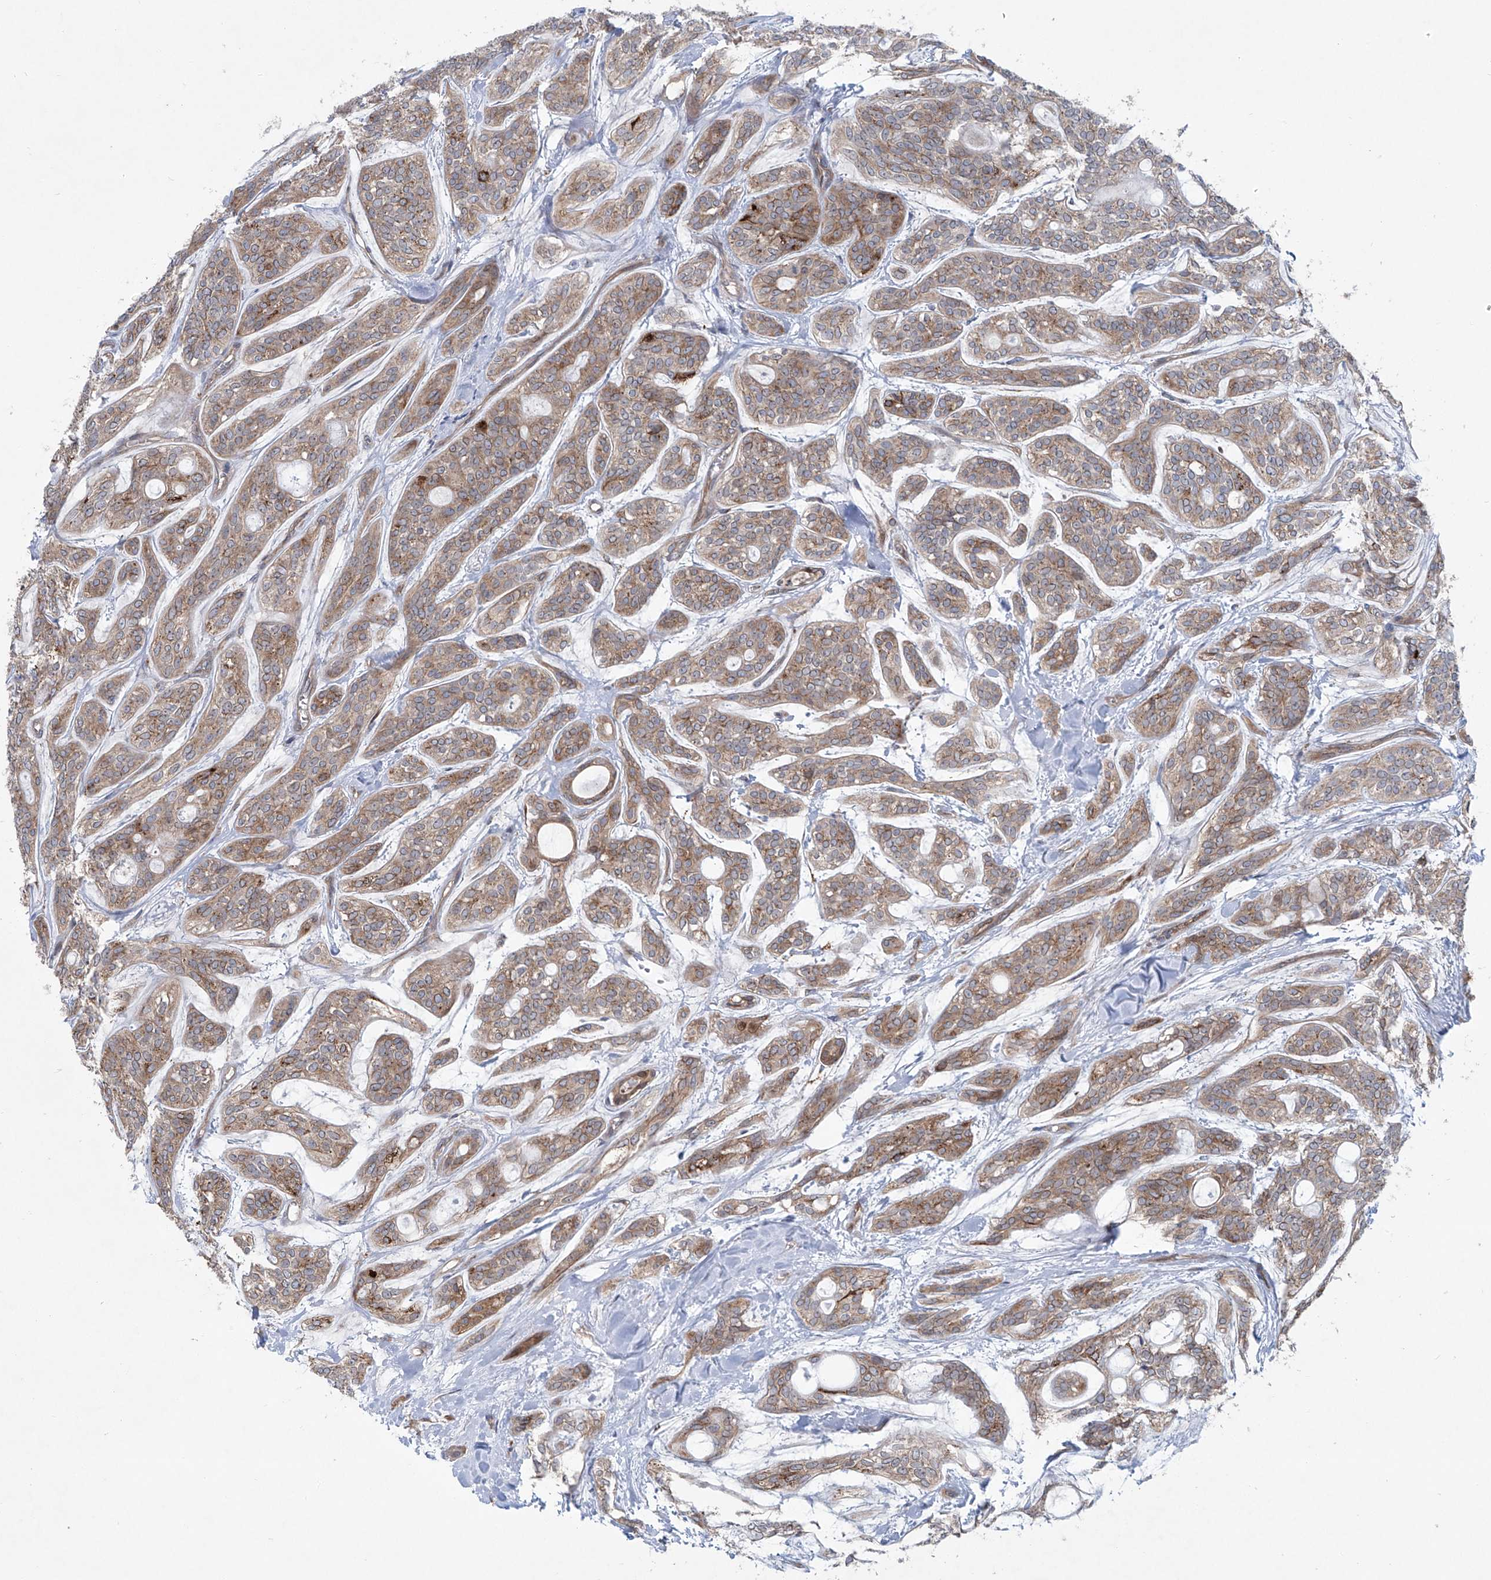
{"staining": {"intensity": "moderate", "quantity": ">75%", "location": "cytoplasmic/membranous"}, "tissue": "head and neck cancer", "cell_type": "Tumor cells", "image_type": "cancer", "snomed": [{"axis": "morphology", "description": "Adenocarcinoma, NOS"}, {"axis": "topography", "description": "Head-Neck"}], "caption": "The micrograph shows staining of head and neck cancer (adenocarcinoma), revealing moderate cytoplasmic/membranous protein staining (brown color) within tumor cells.", "gene": "KLC4", "patient": {"sex": "male", "age": 66}}